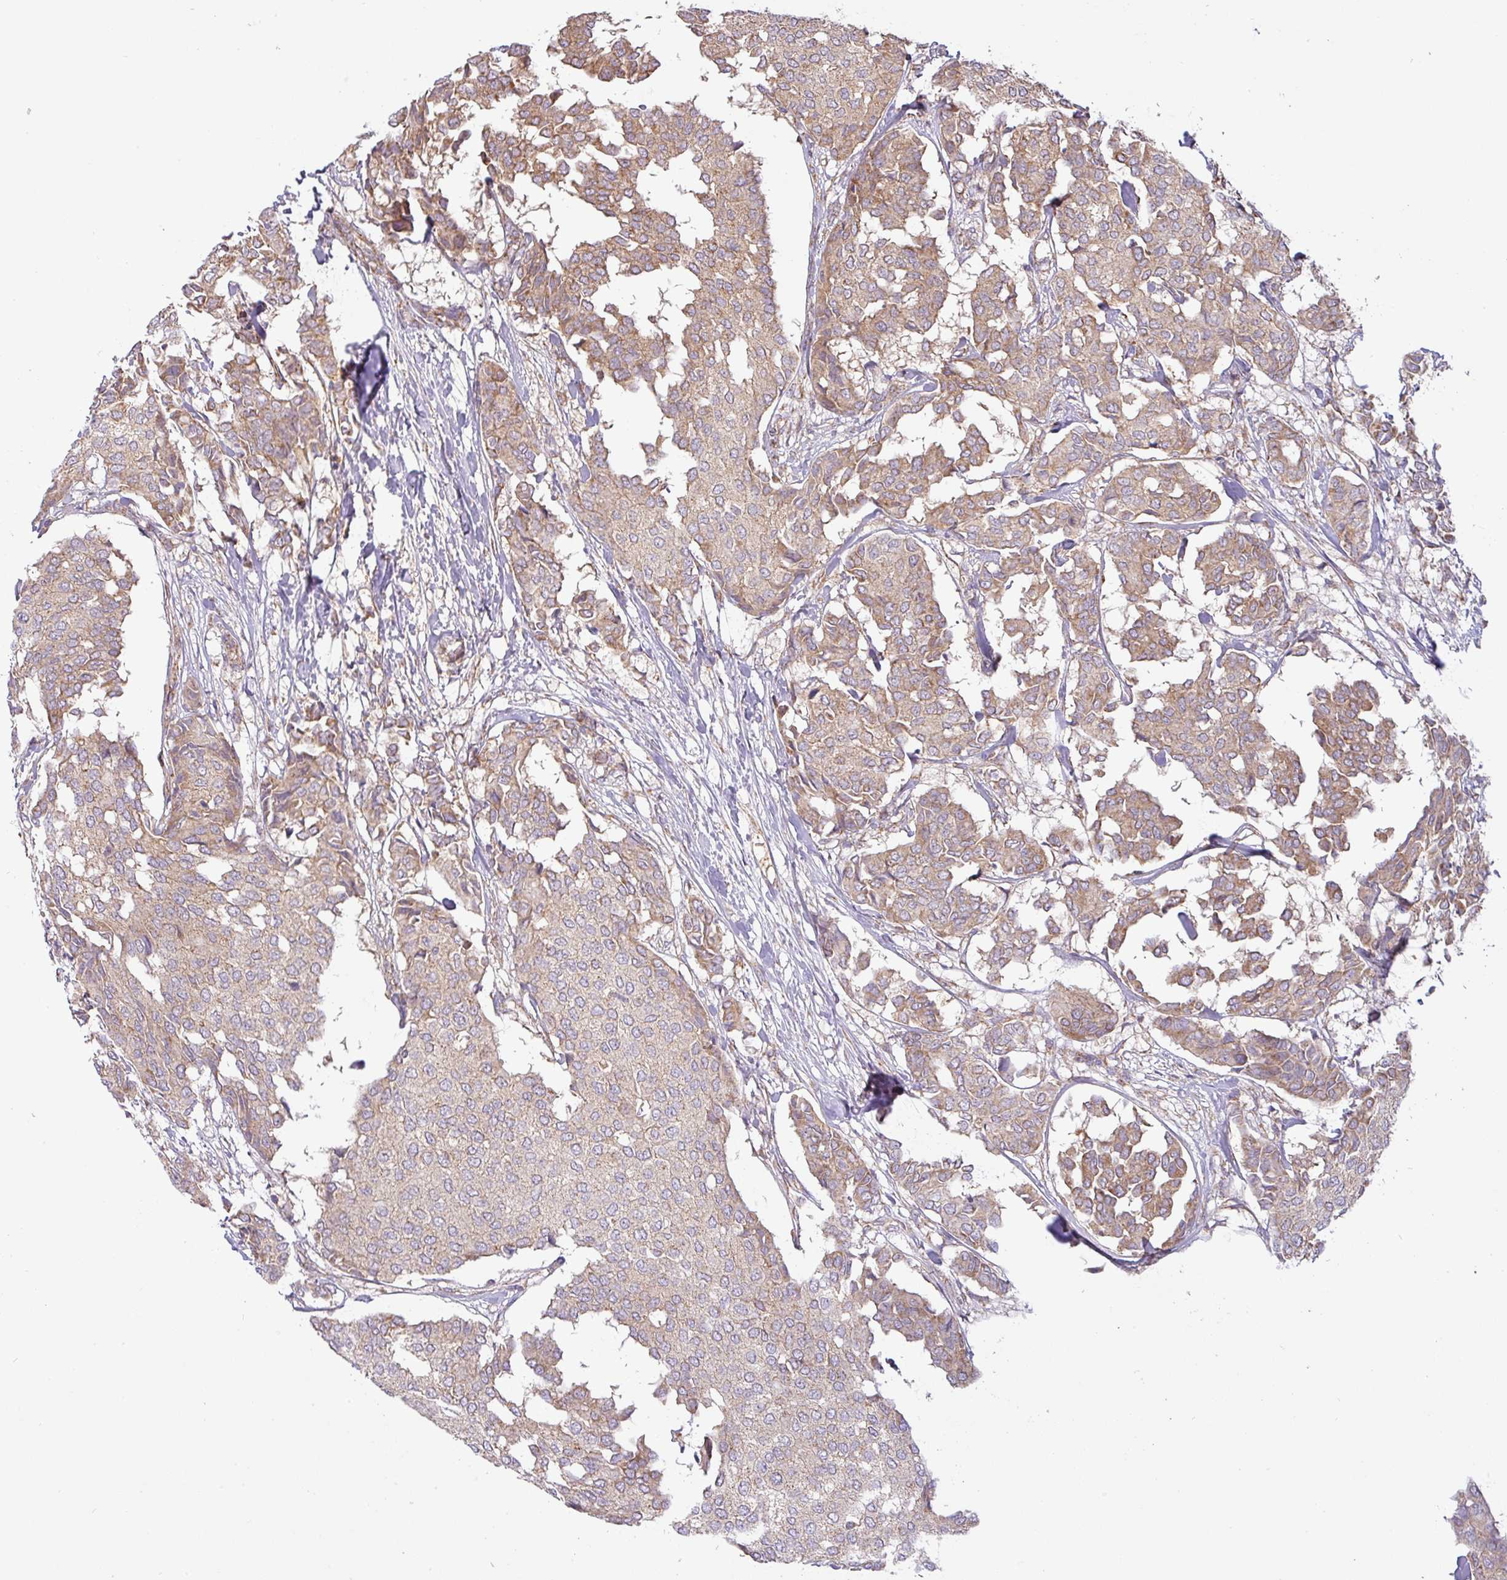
{"staining": {"intensity": "weak", "quantity": ">75%", "location": "cytoplasmic/membranous"}, "tissue": "breast cancer", "cell_type": "Tumor cells", "image_type": "cancer", "snomed": [{"axis": "morphology", "description": "Duct carcinoma"}, {"axis": "topography", "description": "Breast"}], "caption": "Immunohistochemistry histopathology image of breast cancer stained for a protein (brown), which displays low levels of weak cytoplasmic/membranous positivity in about >75% of tumor cells.", "gene": "ZNF211", "patient": {"sex": "female", "age": 75}}